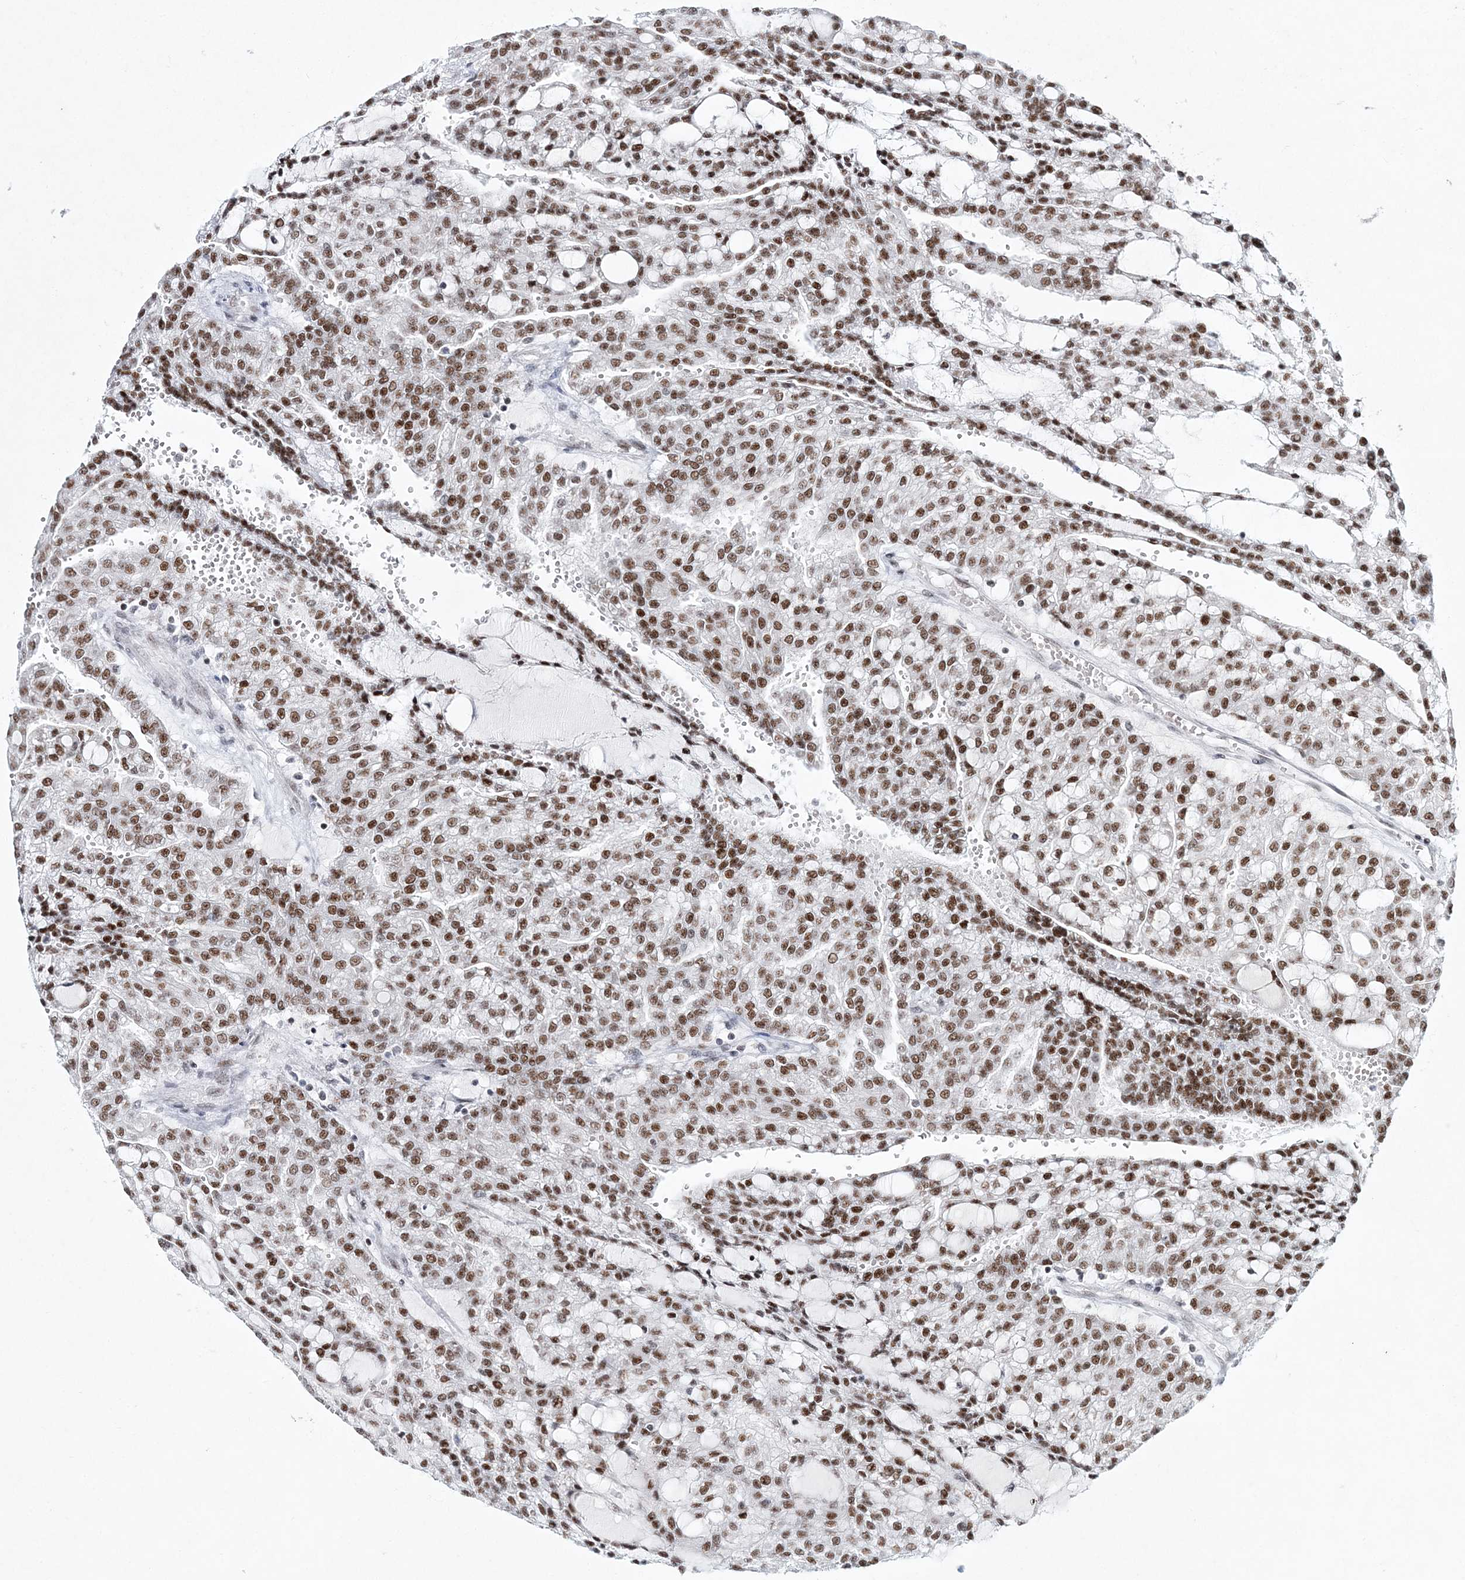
{"staining": {"intensity": "moderate", "quantity": ">75%", "location": "nuclear"}, "tissue": "renal cancer", "cell_type": "Tumor cells", "image_type": "cancer", "snomed": [{"axis": "morphology", "description": "Adenocarcinoma, NOS"}, {"axis": "topography", "description": "Kidney"}], "caption": "Immunohistochemistry of renal adenocarcinoma reveals medium levels of moderate nuclear expression in approximately >75% of tumor cells.", "gene": "LRRFIP2", "patient": {"sex": "male", "age": 63}}